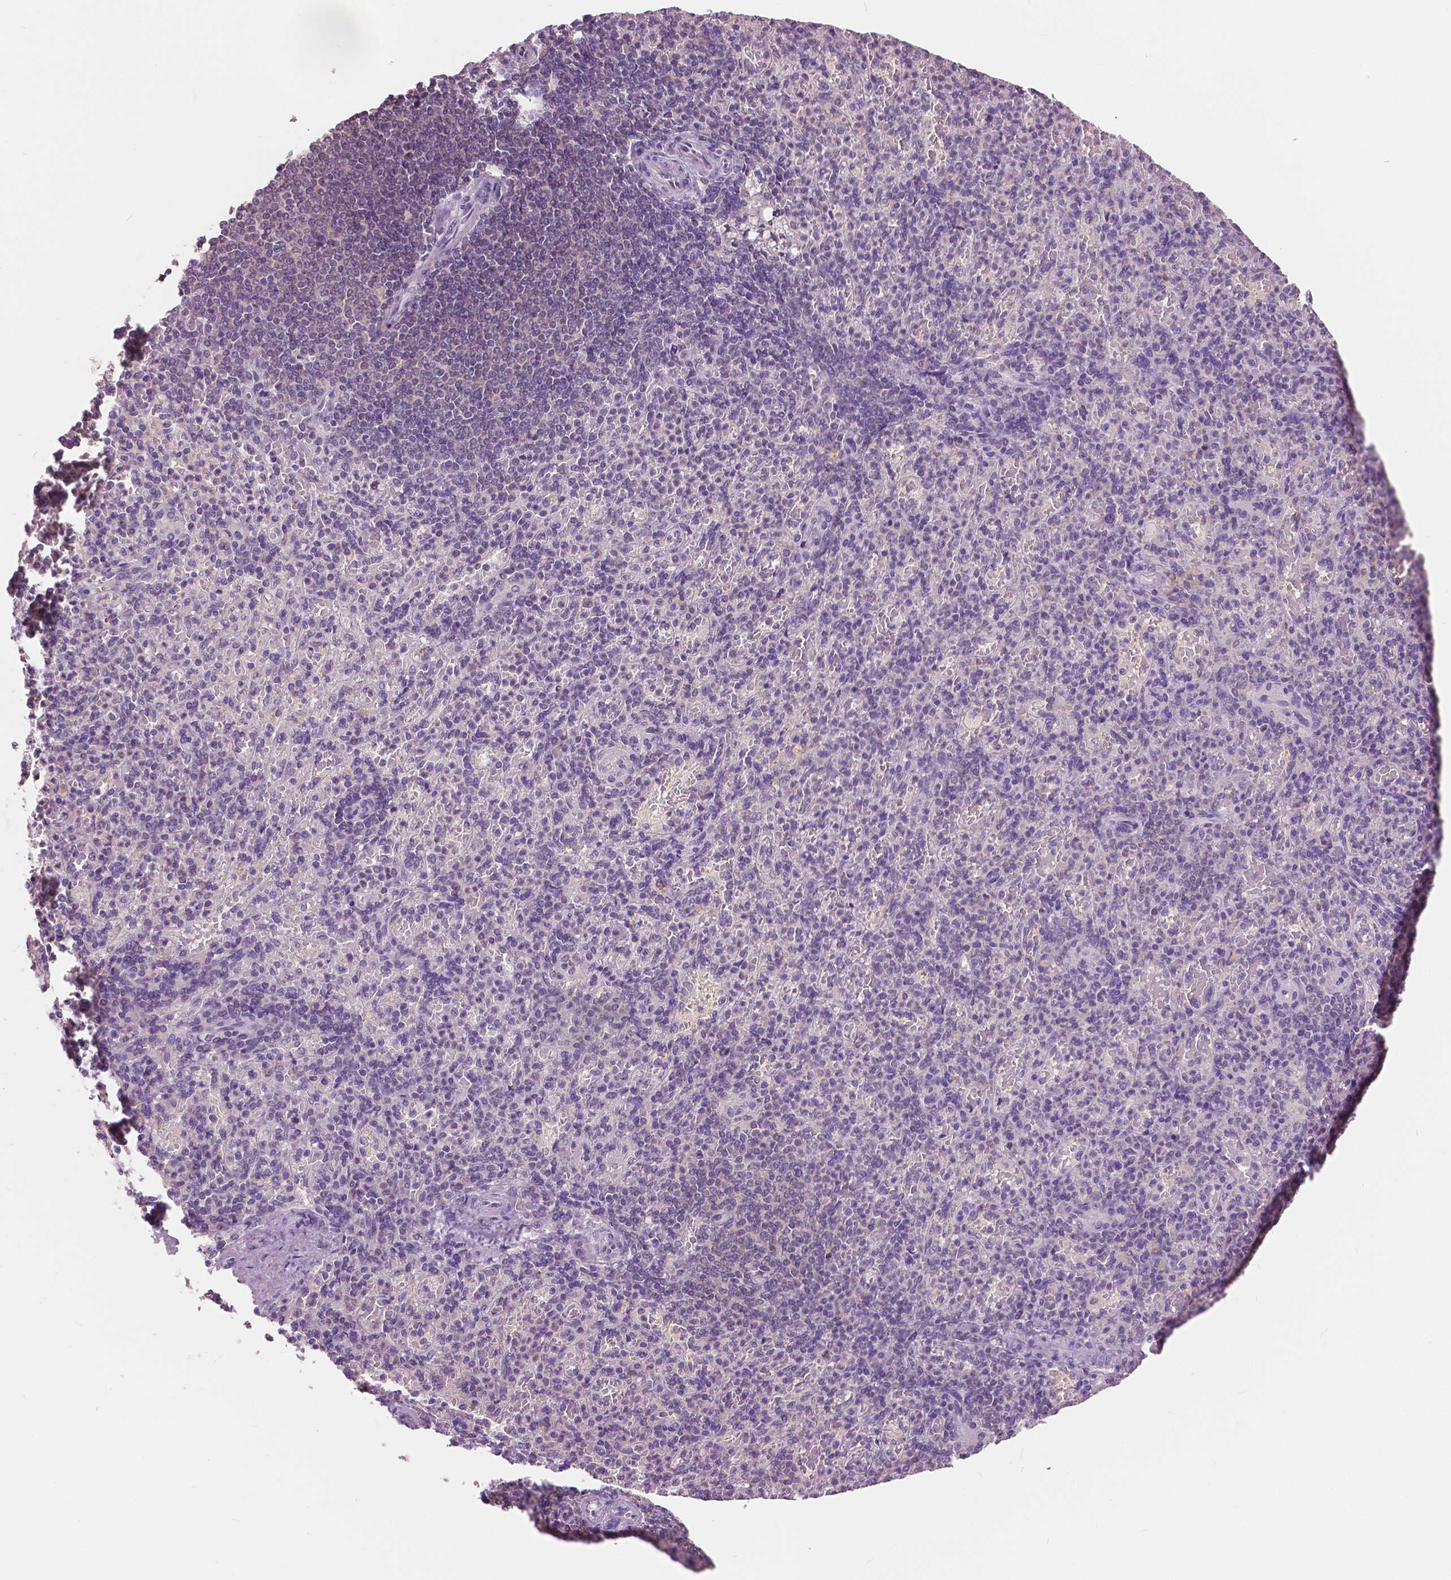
{"staining": {"intensity": "negative", "quantity": "none", "location": "none"}, "tissue": "spleen", "cell_type": "Cells in red pulp", "image_type": "normal", "snomed": [{"axis": "morphology", "description": "Normal tissue, NOS"}, {"axis": "topography", "description": "Spleen"}], "caption": "Immunohistochemistry of normal spleen displays no expression in cells in red pulp.", "gene": "TKFC", "patient": {"sex": "female", "age": 74}}